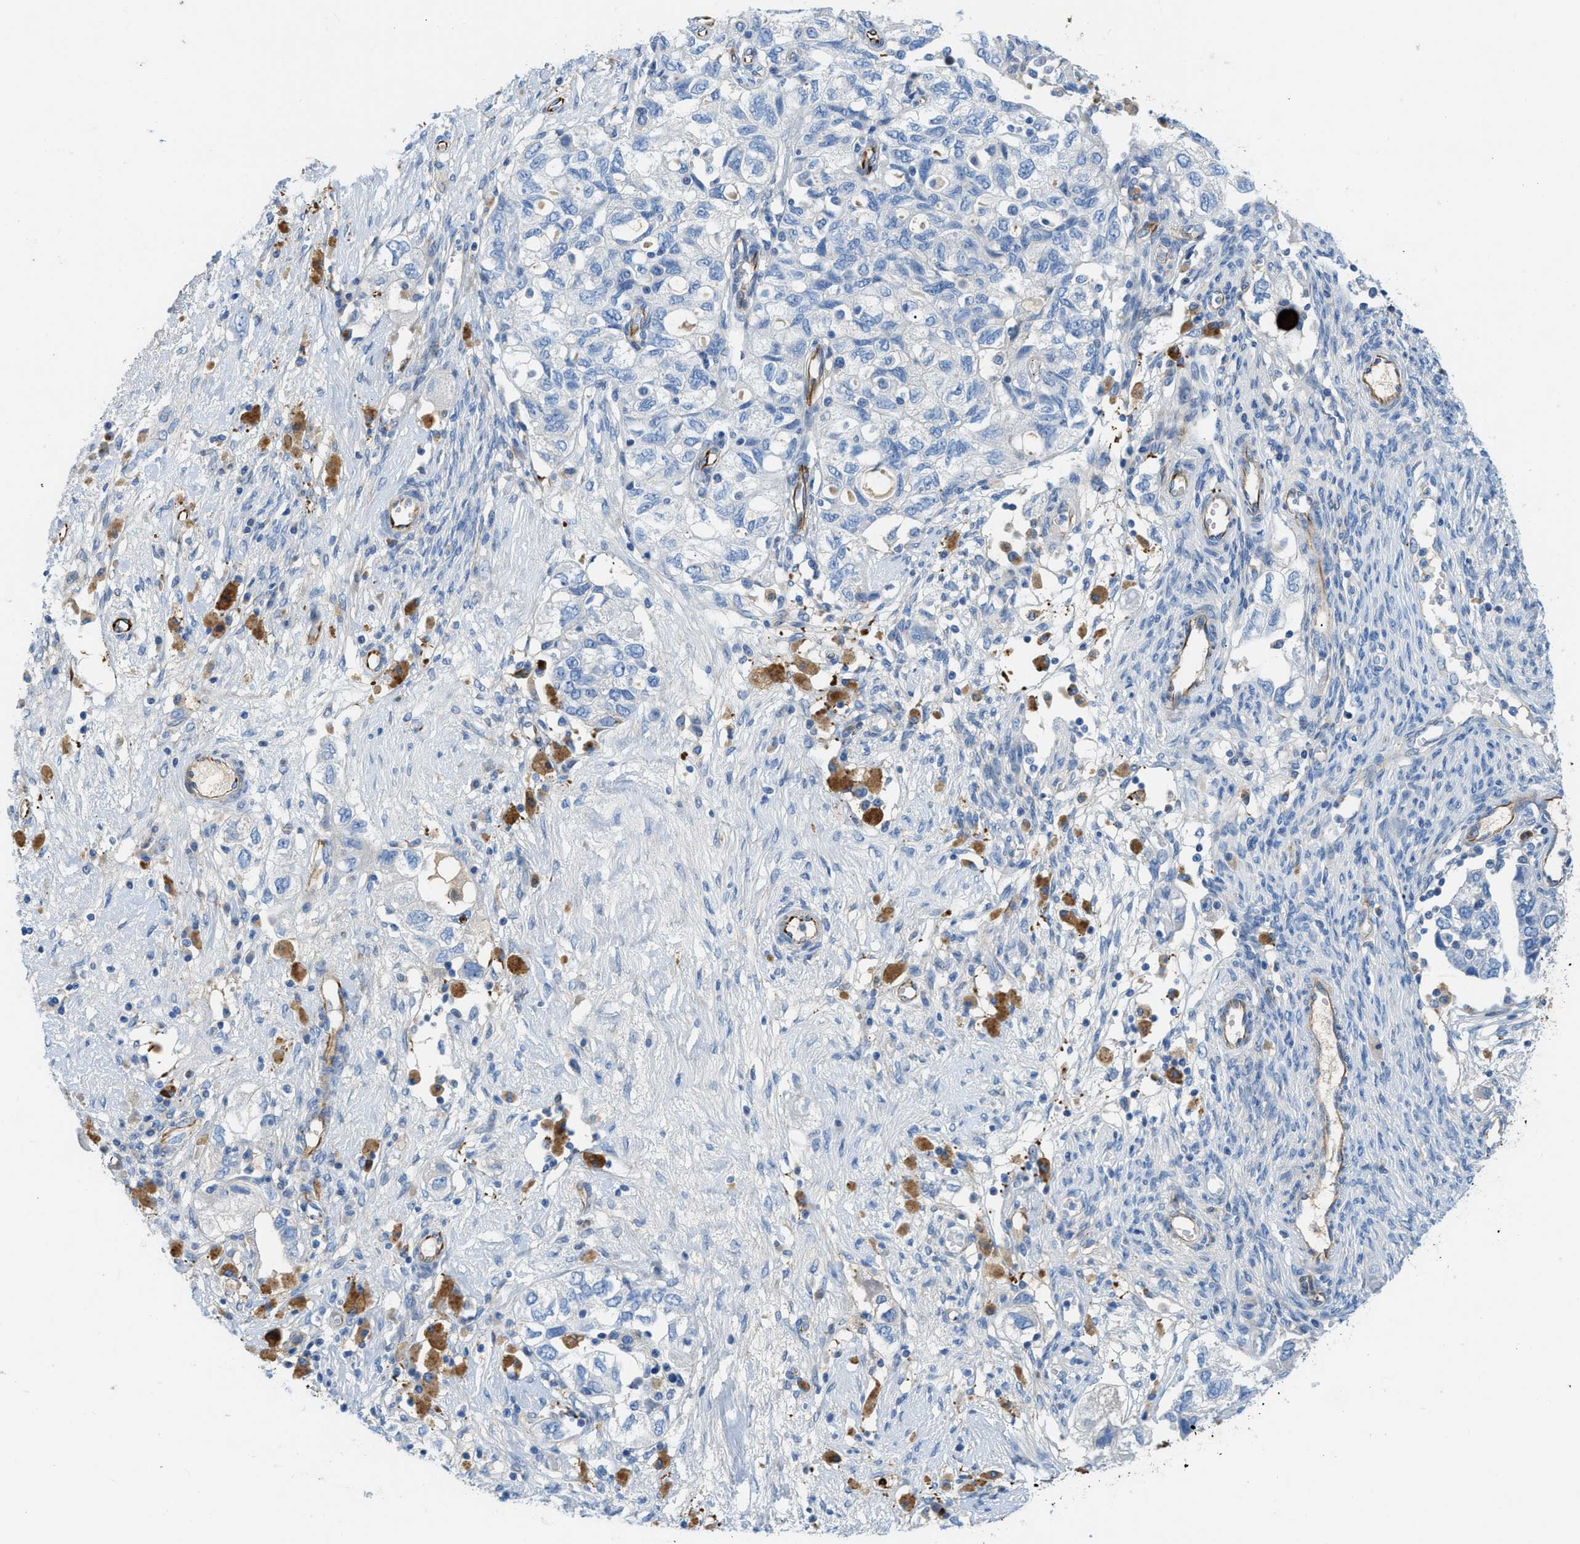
{"staining": {"intensity": "negative", "quantity": "none", "location": "none"}, "tissue": "ovarian cancer", "cell_type": "Tumor cells", "image_type": "cancer", "snomed": [{"axis": "morphology", "description": "Carcinoma, NOS"}, {"axis": "morphology", "description": "Cystadenocarcinoma, serous, NOS"}, {"axis": "topography", "description": "Ovary"}], "caption": "Ovarian carcinoma was stained to show a protein in brown. There is no significant positivity in tumor cells.", "gene": "XCR1", "patient": {"sex": "female", "age": 69}}